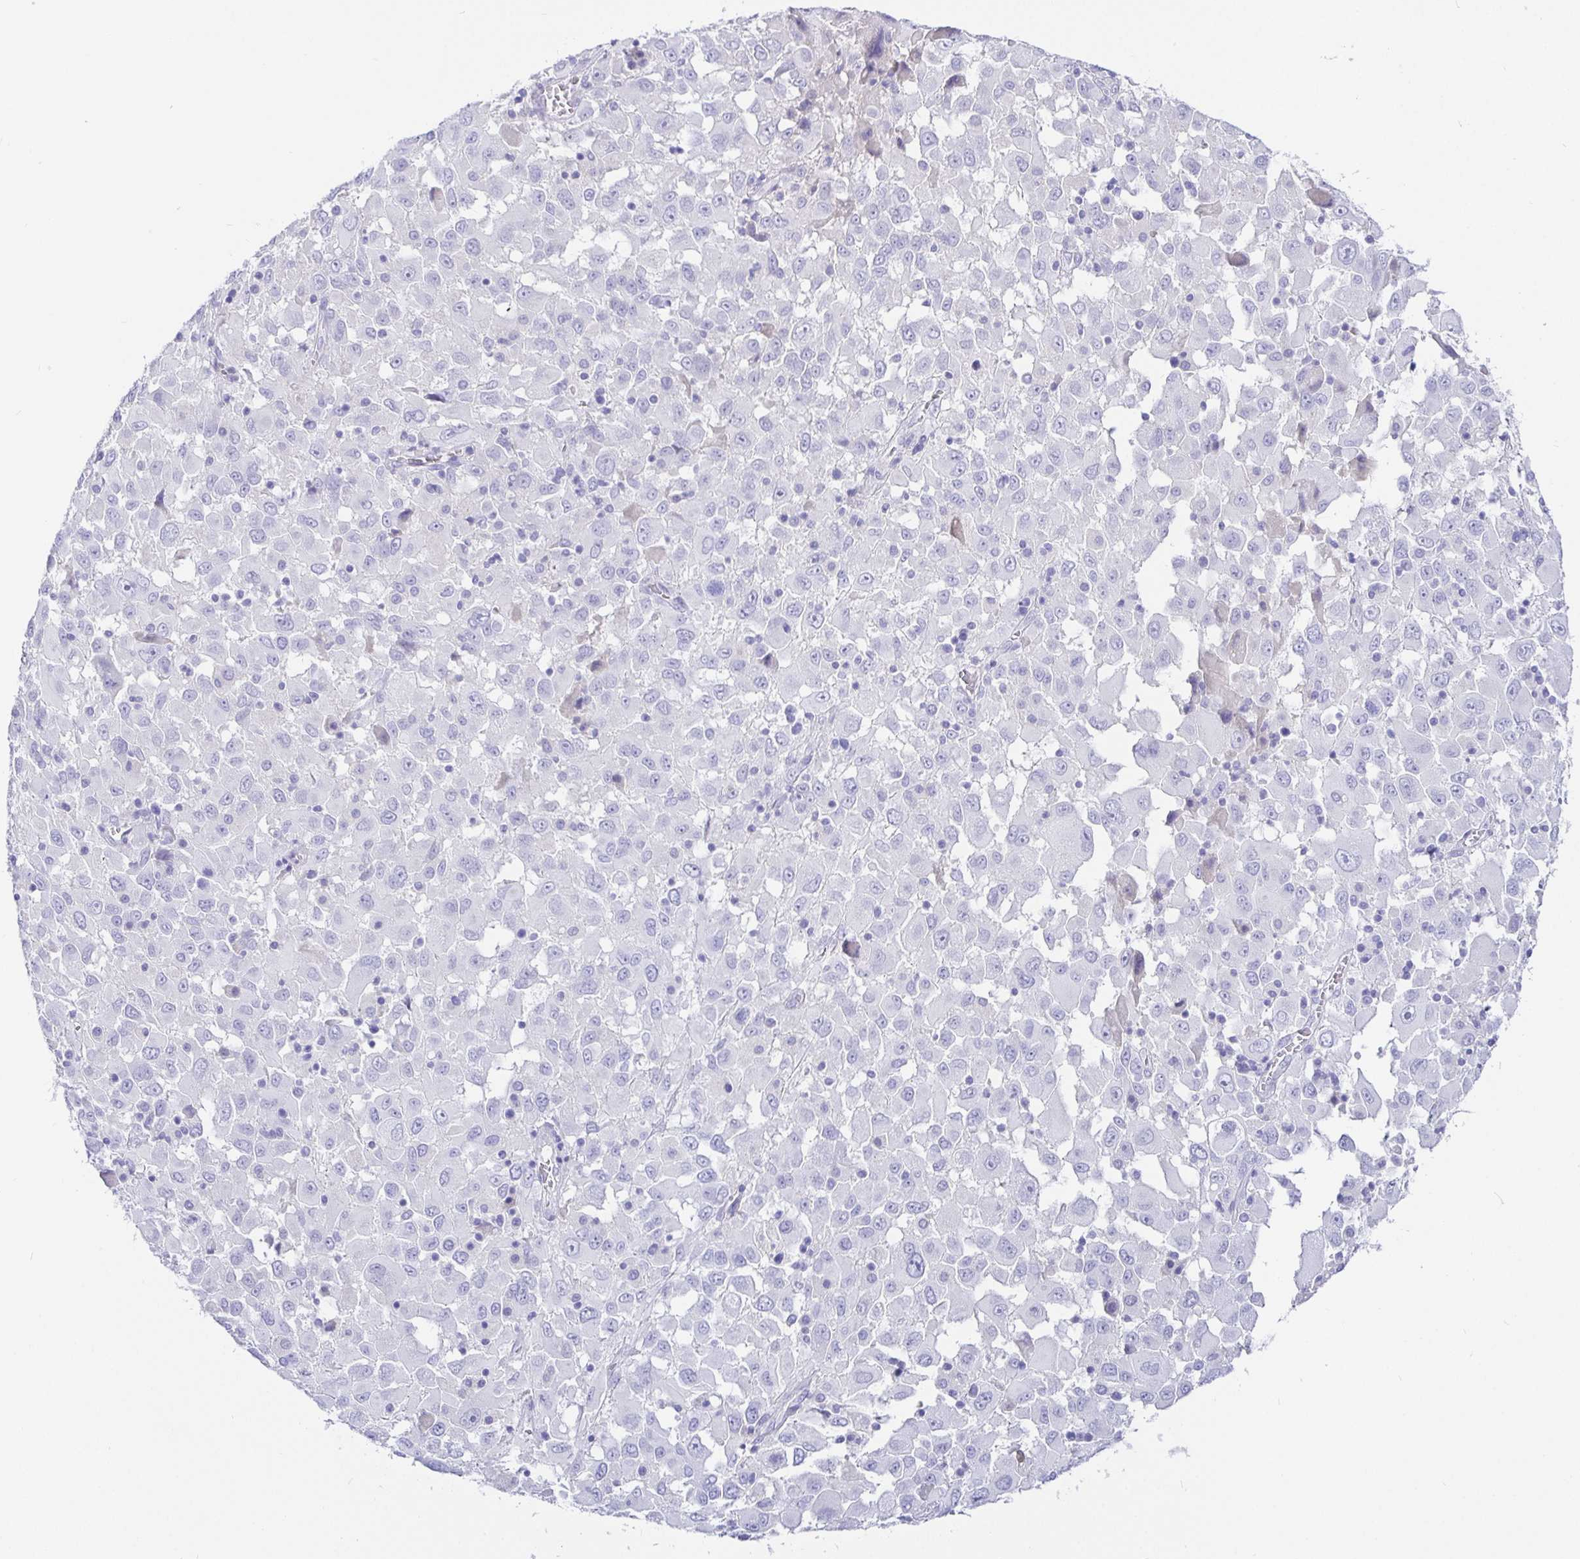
{"staining": {"intensity": "negative", "quantity": "none", "location": "none"}, "tissue": "melanoma", "cell_type": "Tumor cells", "image_type": "cancer", "snomed": [{"axis": "morphology", "description": "Malignant melanoma, Metastatic site"}, {"axis": "topography", "description": "Soft tissue"}], "caption": "Protein analysis of malignant melanoma (metastatic site) demonstrates no significant expression in tumor cells. (DAB immunohistochemistry, high magnification).", "gene": "TPTE", "patient": {"sex": "male", "age": 50}}